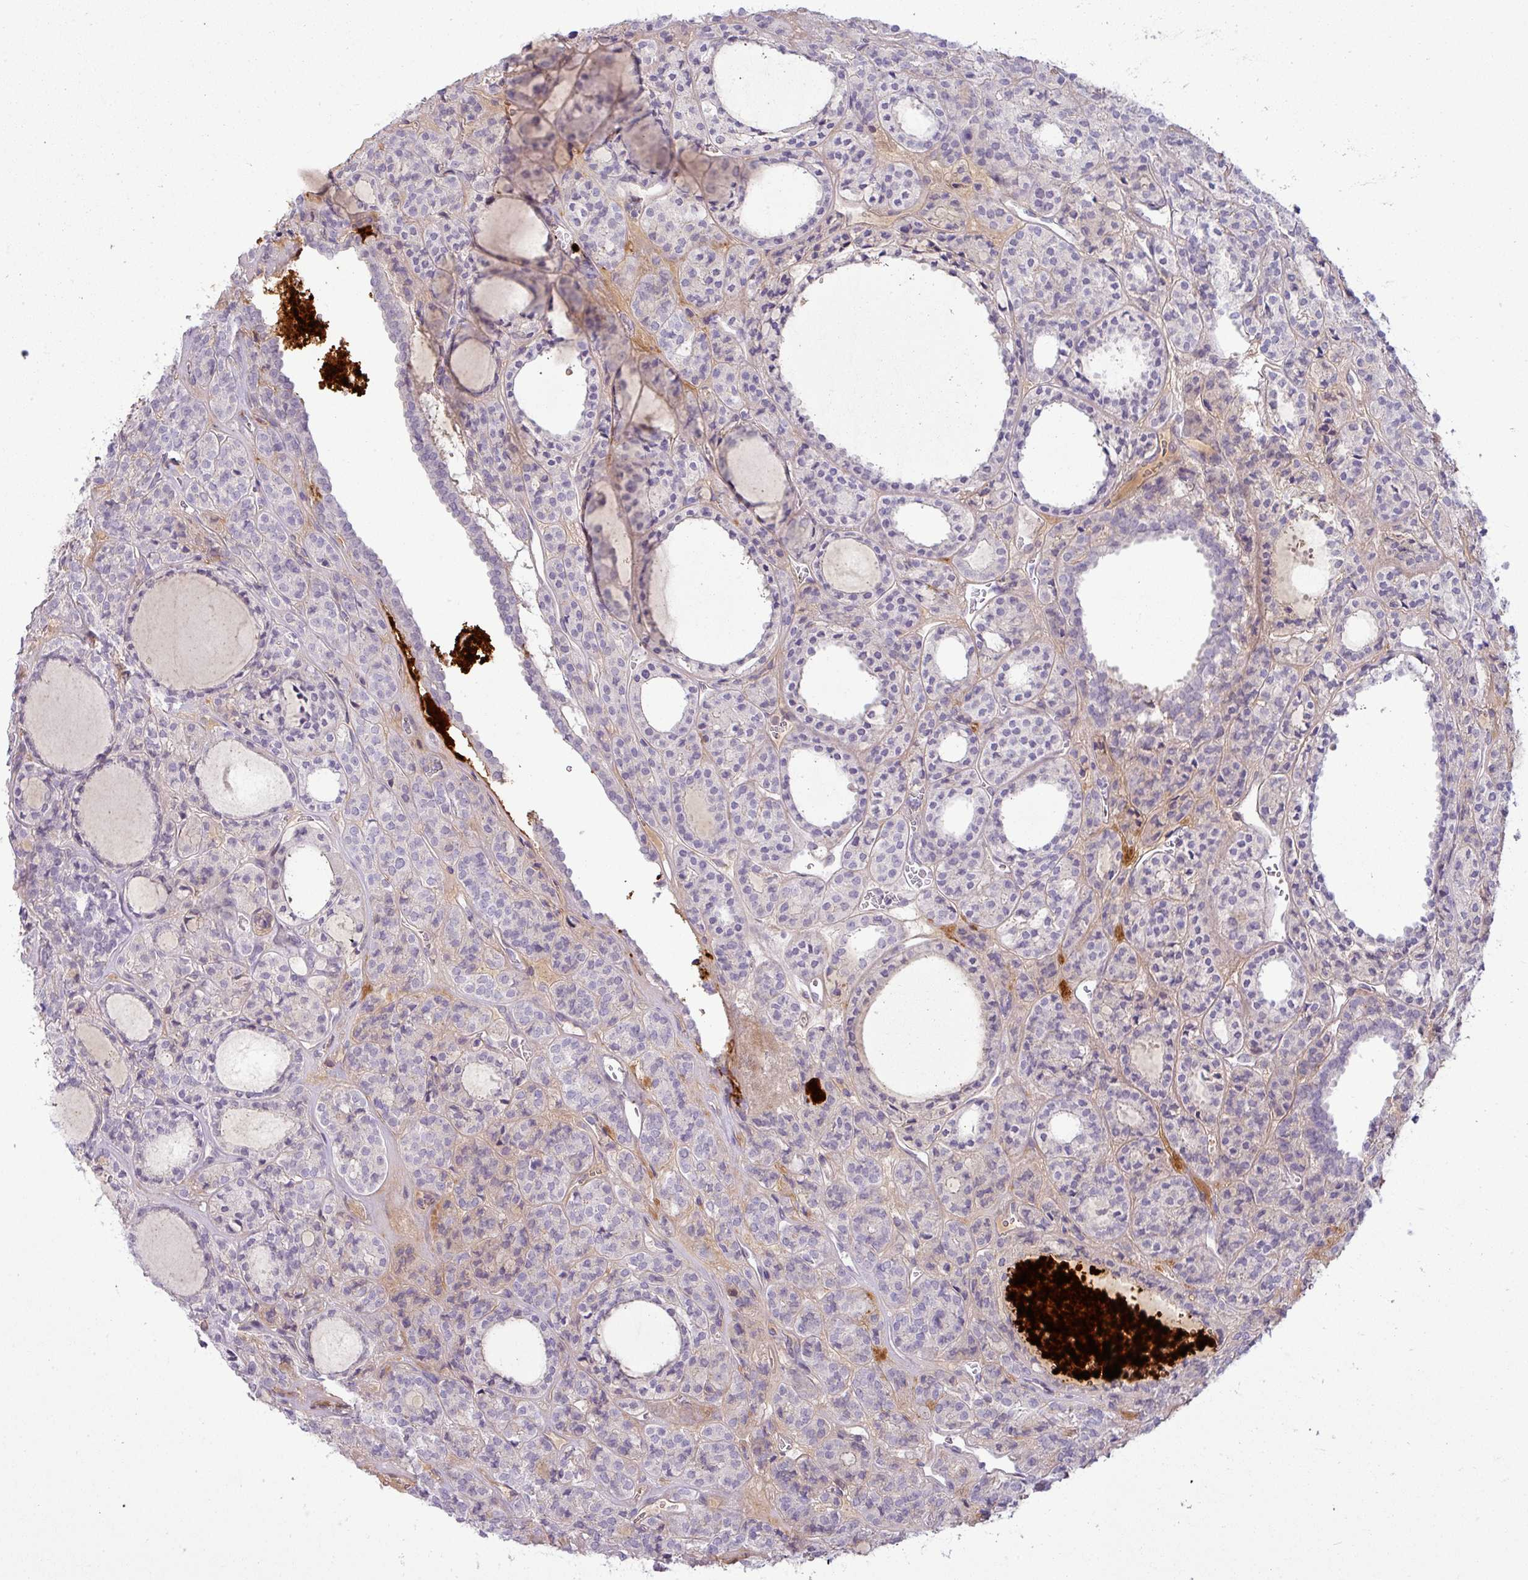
{"staining": {"intensity": "negative", "quantity": "none", "location": "none"}, "tissue": "thyroid cancer", "cell_type": "Tumor cells", "image_type": "cancer", "snomed": [{"axis": "morphology", "description": "Follicular adenoma carcinoma, NOS"}, {"axis": "topography", "description": "Thyroid gland"}], "caption": "An IHC micrograph of thyroid cancer (follicular adenoma carcinoma) is shown. There is no staining in tumor cells of thyroid cancer (follicular adenoma carcinoma). (DAB (3,3'-diaminobenzidine) IHC visualized using brightfield microscopy, high magnification).", "gene": "APOM", "patient": {"sex": "female", "age": 63}}